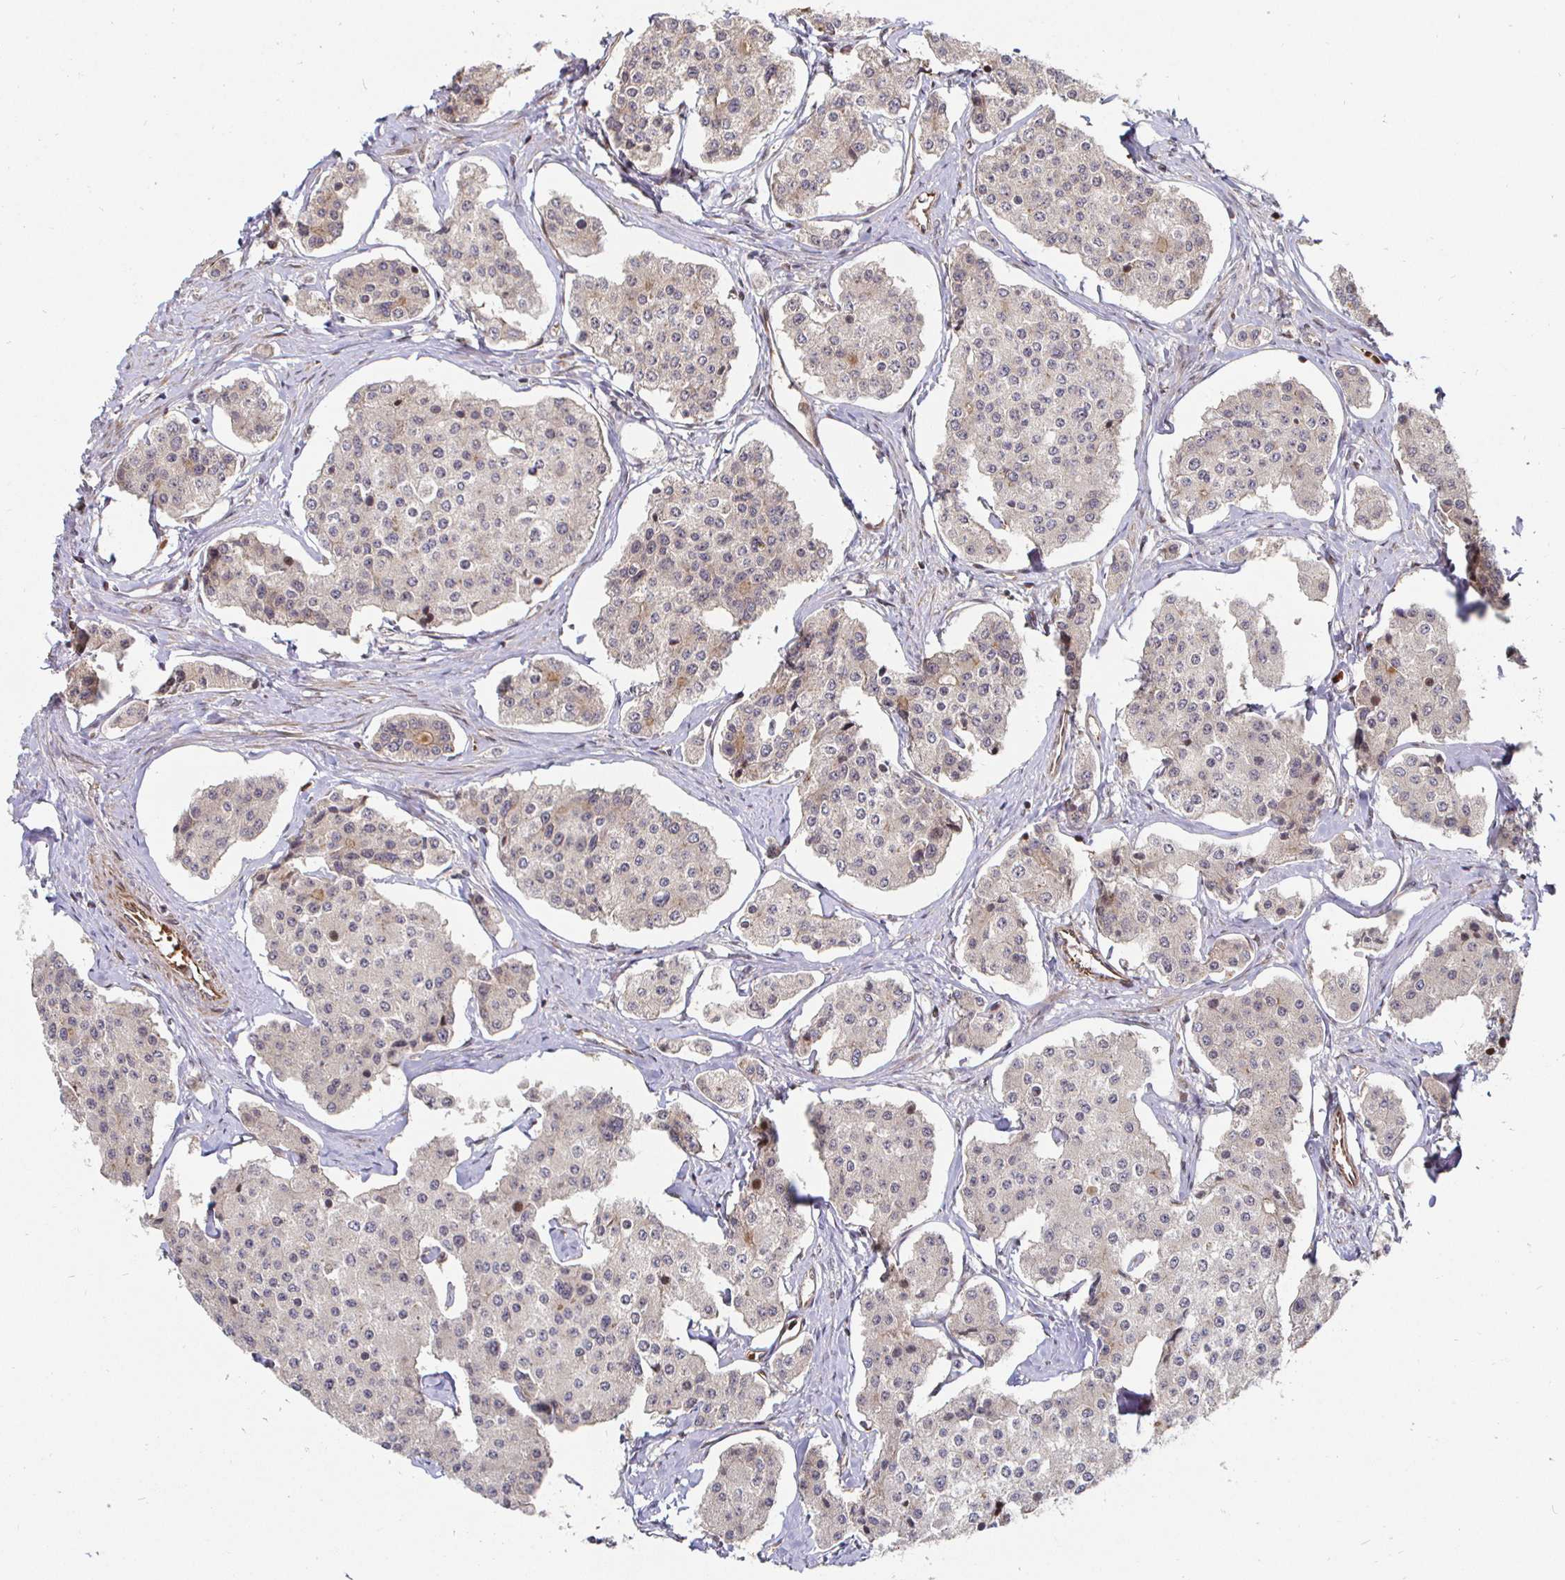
{"staining": {"intensity": "weak", "quantity": "25%-75%", "location": "cytoplasmic/membranous"}, "tissue": "carcinoid", "cell_type": "Tumor cells", "image_type": "cancer", "snomed": [{"axis": "morphology", "description": "Carcinoid, malignant, NOS"}, {"axis": "topography", "description": "Small intestine"}], "caption": "Weak cytoplasmic/membranous staining is identified in approximately 25%-75% of tumor cells in carcinoid (malignant). The protein of interest is stained brown, and the nuclei are stained in blue (DAB IHC with brightfield microscopy, high magnification).", "gene": "TBKBP1", "patient": {"sex": "female", "age": 65}}